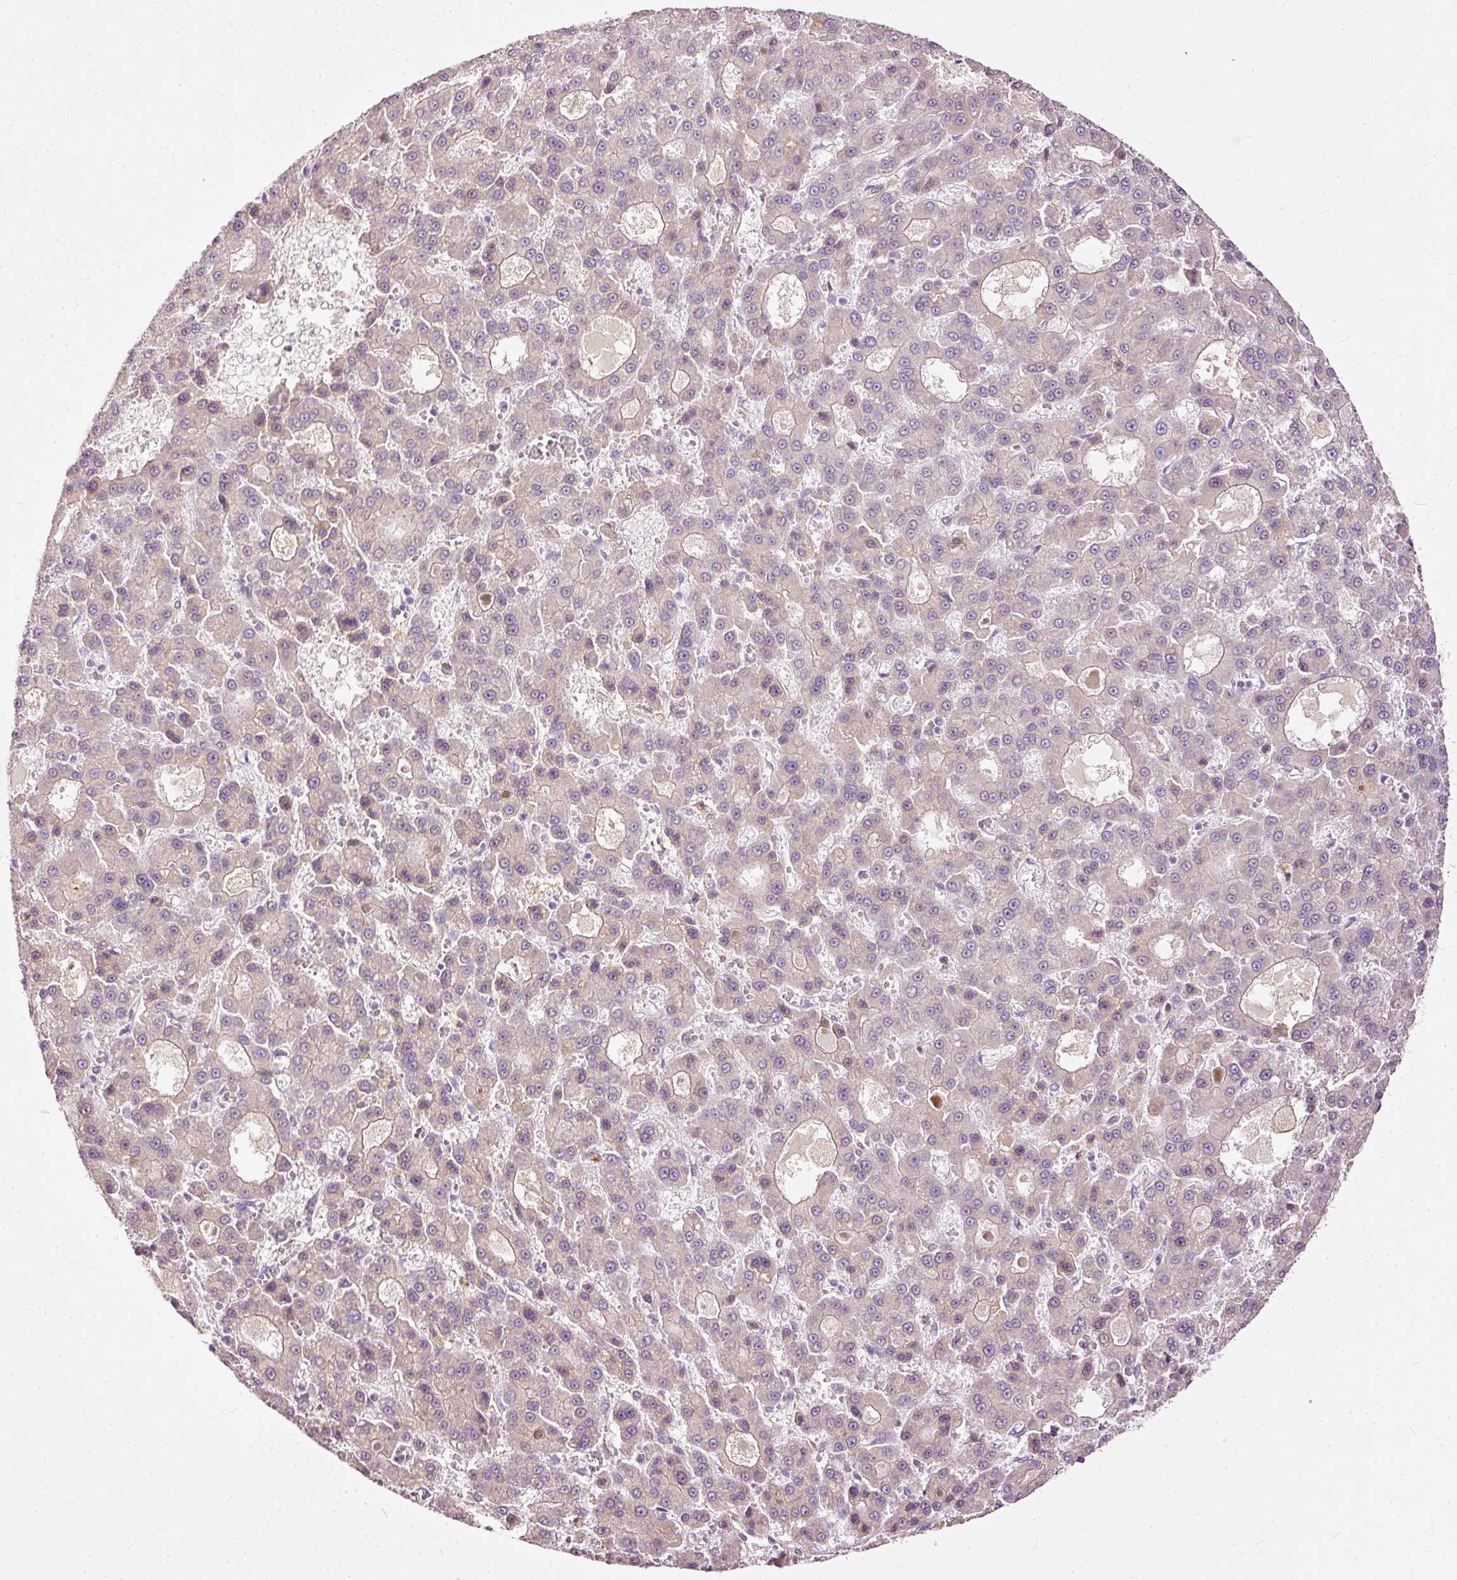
{"staining": {"intensity": "negative", "quantity": "none", "location": "none"}, "tissue": "liver cancer", "cell_type": "Tumor cells", "image_type": "cancer", "snomed": [{"axis": "morphology", "description": "Carcinoma, Hepatocellular, NOS"}, {"axis": "topography", "description": "Liver"}], "caption": "Human hepatocellular carcinoma (liver) stained for a protein using immunohistochemistry demonstrates no positivity in tumor cells.", "gene": "PAQR9", "patient": {"sex": "male", "age": 70}}